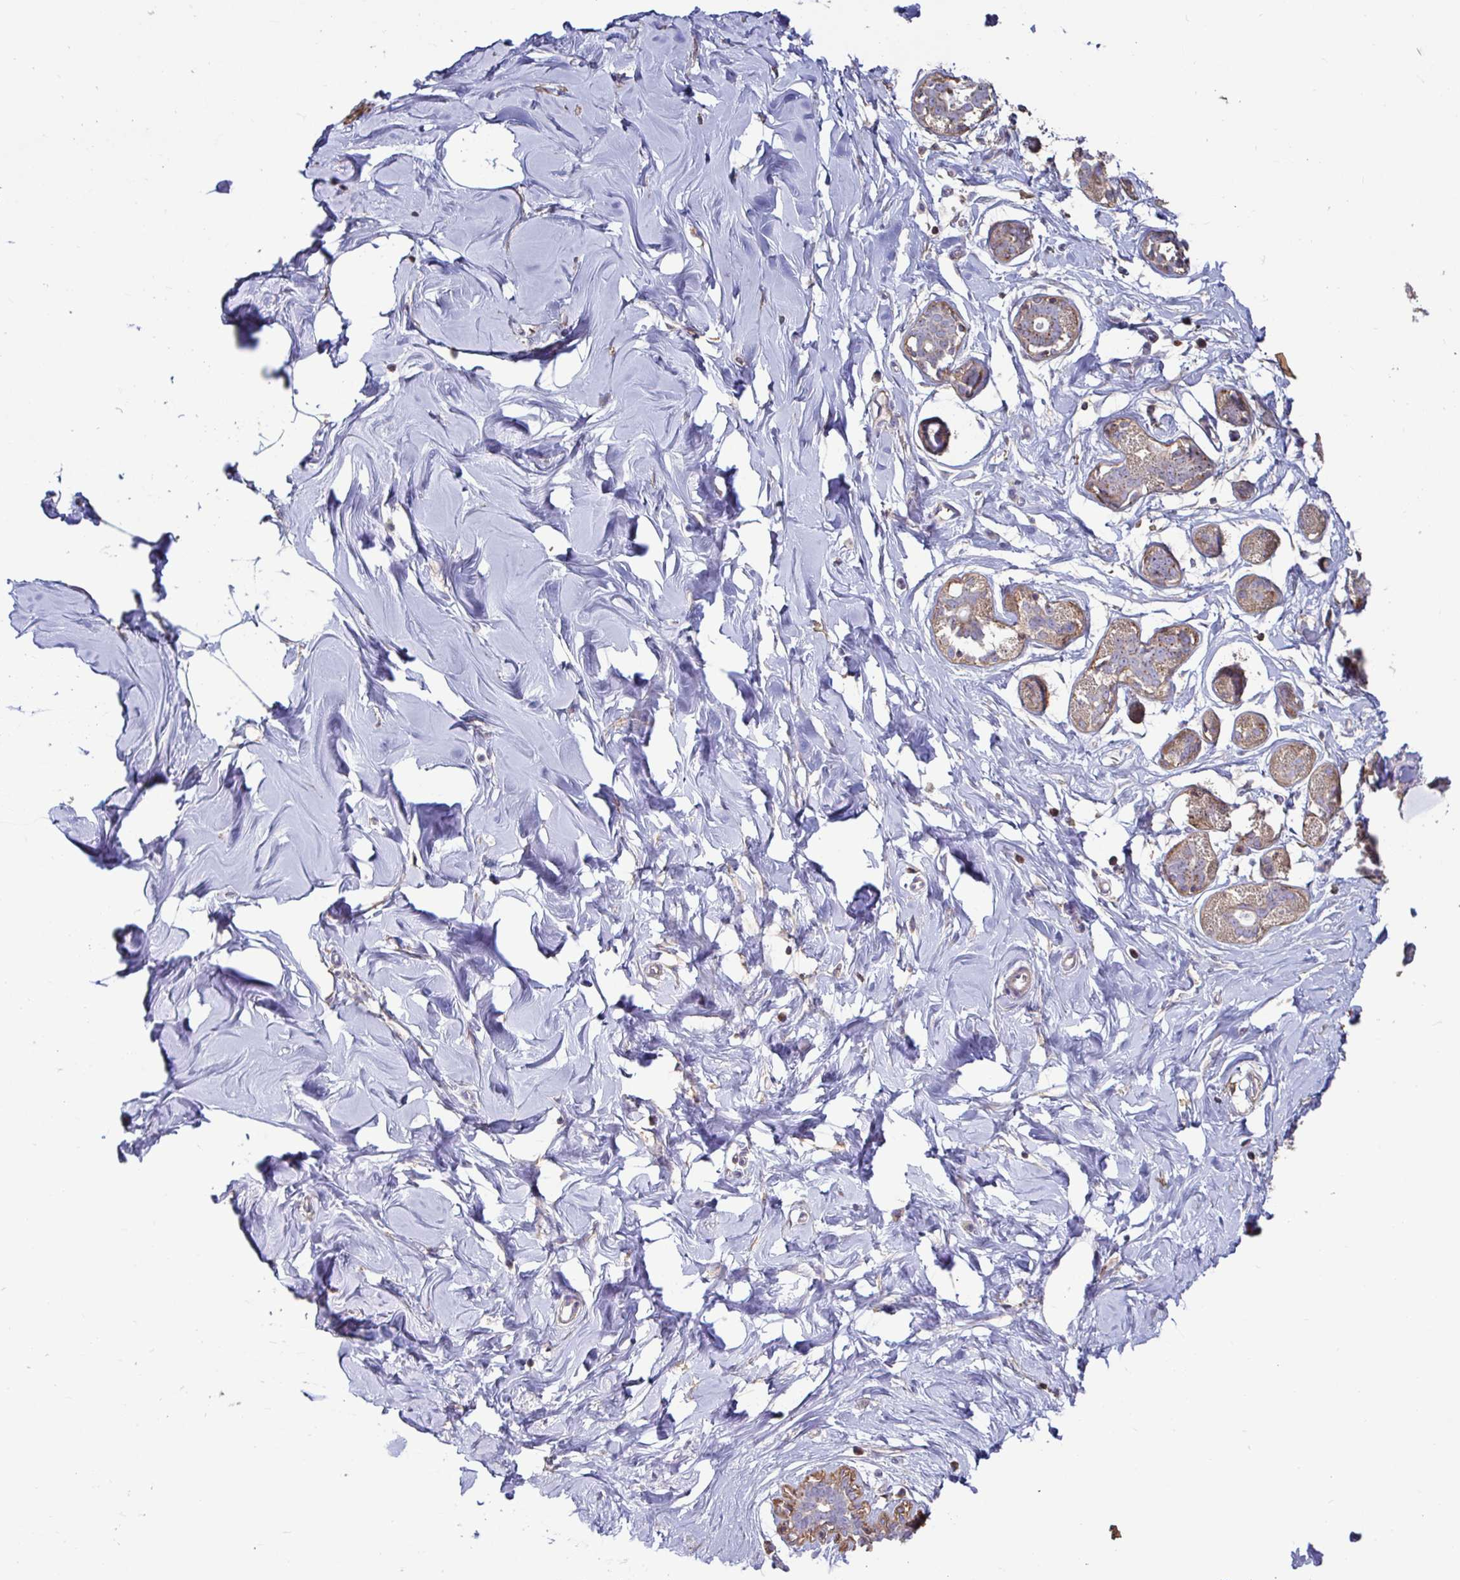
{"staining": {"intensity": "negative", "quantity": "none", "location": "none"}, "tissue": "breast", "cell_type": "Adipocytes", "image_type": "normal", "snomed": [{"axis": "morphology", "description": "Normal tissue, NOS"}, {"axis": "topography", "description": "Breast"}], "caption": "A high-resolution micrograph shows IHC staining of normal breast, which reveals no significant expression in adipocytes.", "gene": "SPRY1", "patient": {"sex": "female", "age": 27}}